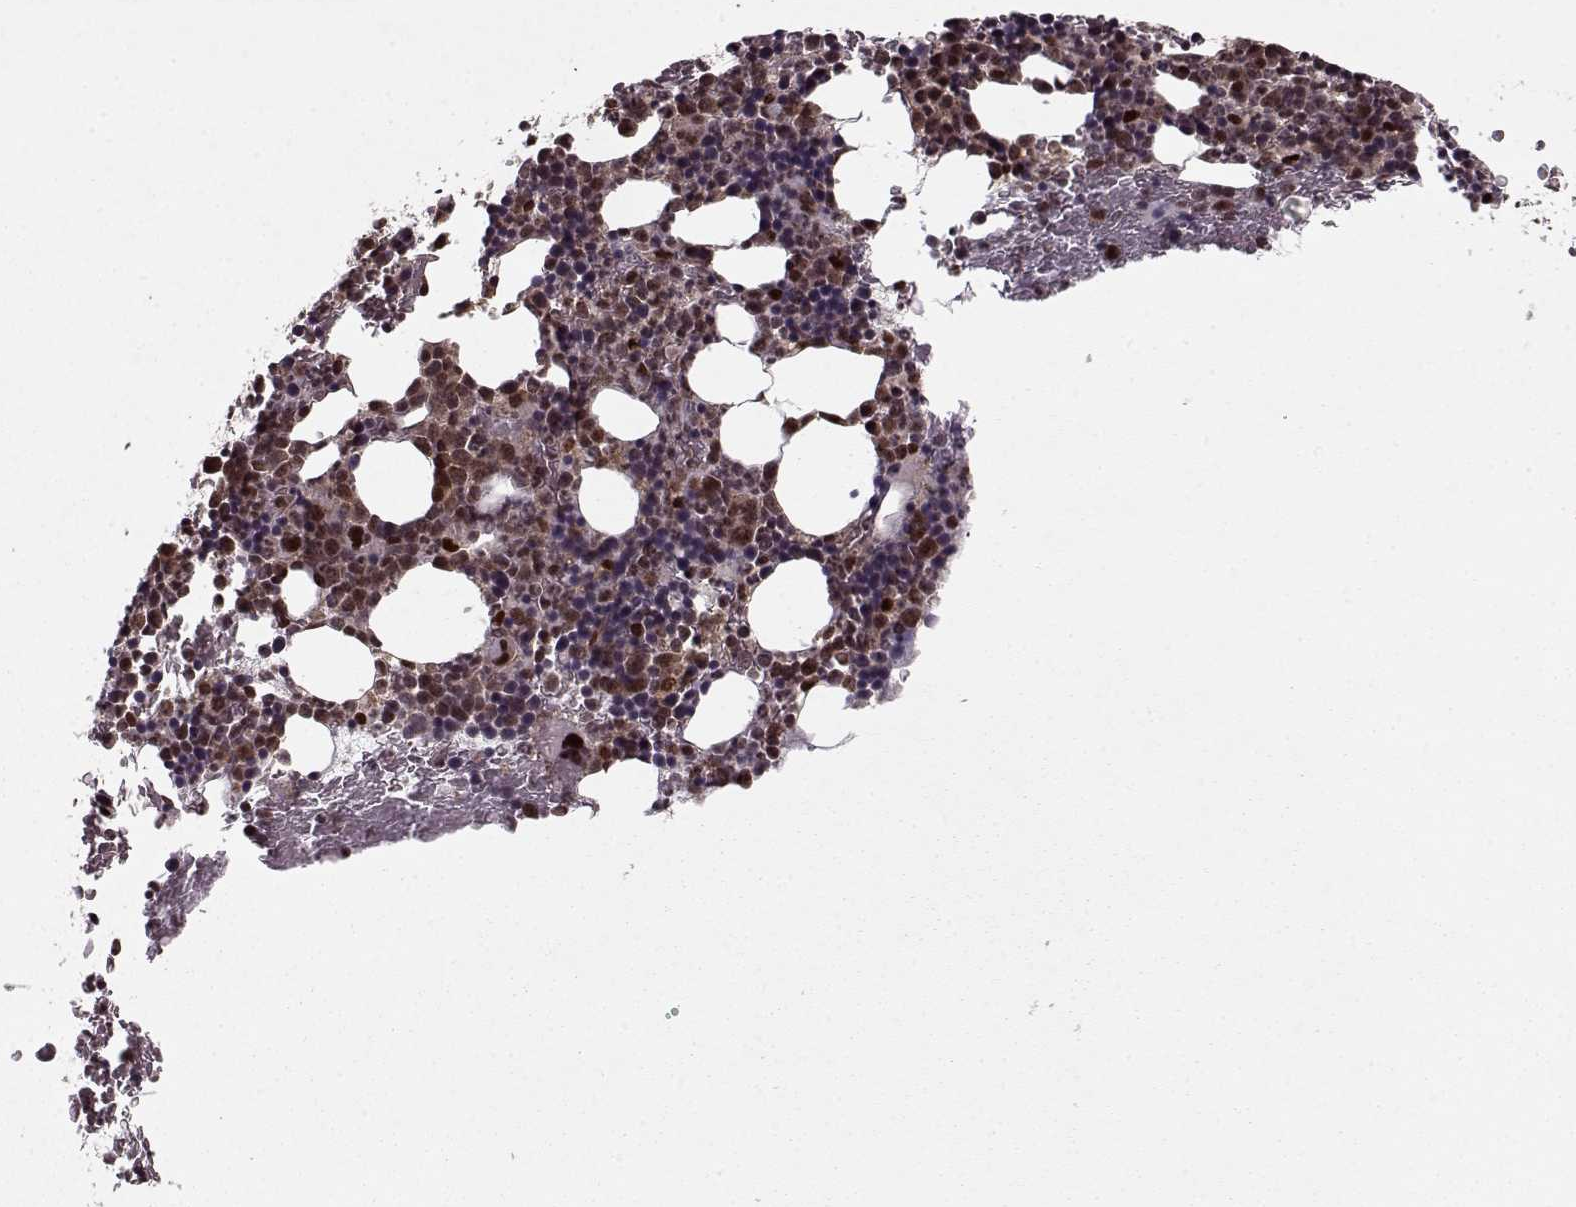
{"staining": {"intensity": "strong", "quantity": "25%-75%", "location": "cytoplasmic/membranous,nuclear"}, "tissue": "bone marrow", "cell_type": "Hematopoietic cells", "image_type": "normal", "snomed": [{"axis": "morphology", "description": "Normal tissue, NOS"}, {"axis": "topography", "description": "Bone marrow"}], "caption": "Hematopoietic cells demonstrate strong cytoplasmic/membranous,nuclear positivity in approximately 25%-75% of cells in normal bone marrow. Using DAB (3,3'-diaminobenzidine) (brown) and hematoxylin (blue) stains, captured at high magnification using brightfield microscopy.", "gene": "PSMA7", "patient": {"sex": "male", "age": 72}}